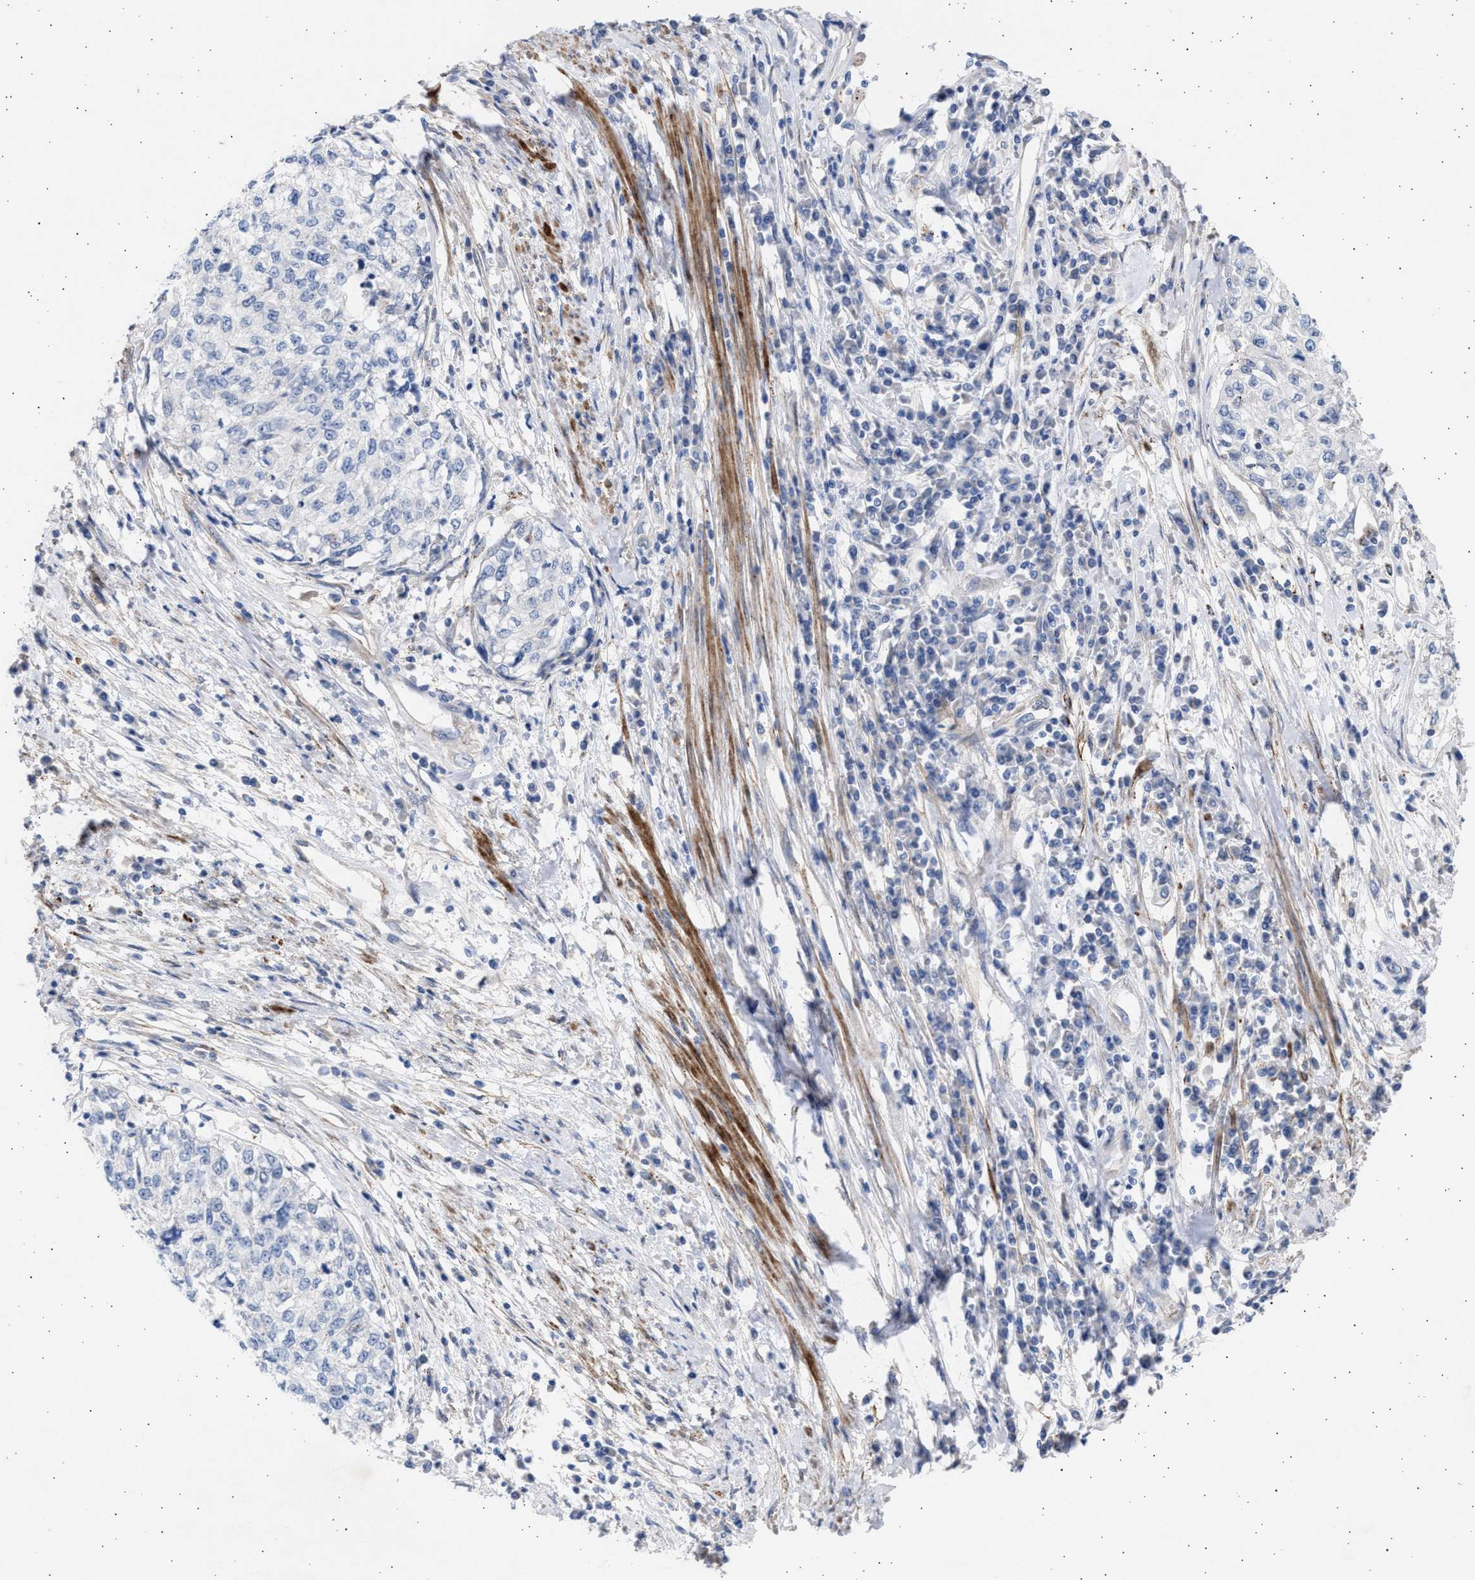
{"staining": {"intensity": "negative", "quantity": "none", "location": "none"}, "tissue": "cervical cancer", "cell_type": "Tumor cells", "image_type": "cancer", "snomed": [{"axis": "morphology", "description": "Squamous cell carcinoma, NOS"}, {"axis": "topography", "description": "Cervix"}], "caption": "An immunohistochemistry micrograph of cervical cancer is shown. There is no staining in tumor cells of cervical cancer. (DAB immunohistochemistry with hematoxylin counter stain).", "gene": "NBR1", "patient": {"sex": "female", "age": 57}}